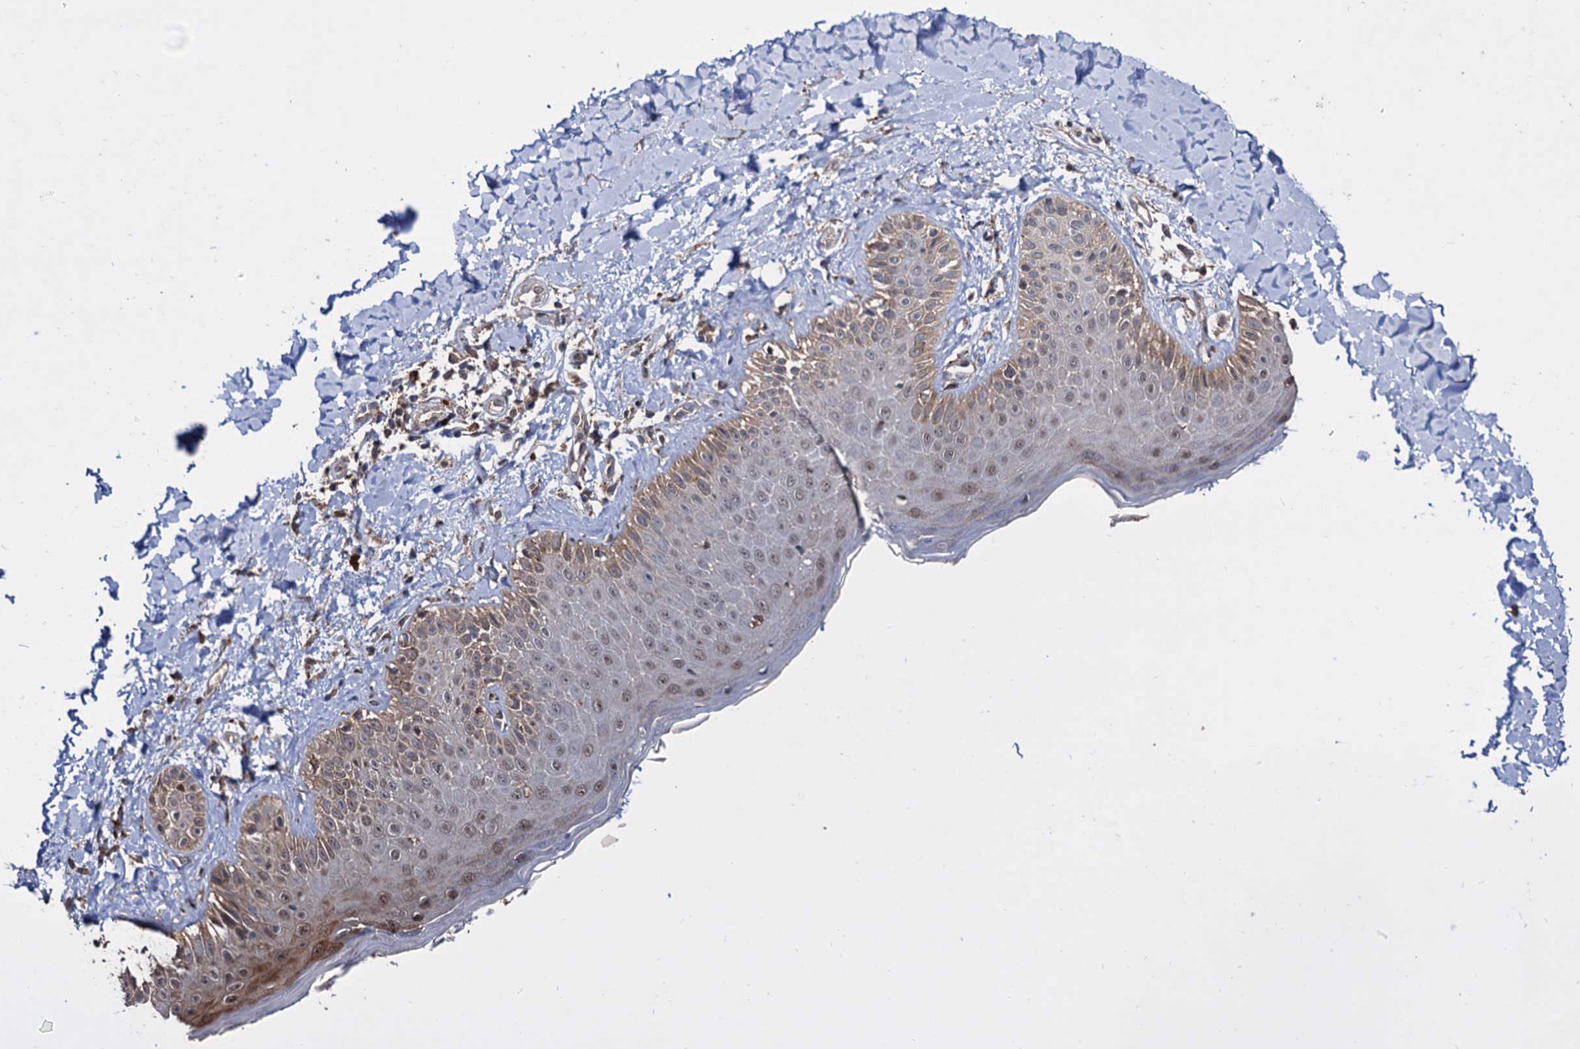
{"staining": {"intensity": "moderate", "quantity": ">75%", "location": "cytoplasmic/membranous"}, "tissue": "skin", "cell_type": "Fibroblasts", "image_type": "normal", "snomed": [{"axis": "morphology", "description": "Normal tissue, NOS"}, {"axis": "topography", "description": "Skin"}], "caption": "An immunohistochemistry photomicrograph of benign tissue is shown. Protein staining in brown labels moderate cytoplasmic/membranous positivity in skin within fibroblasts.", "gene": "TBC1D12", "patient": {"sex": "male", "age": 52}}